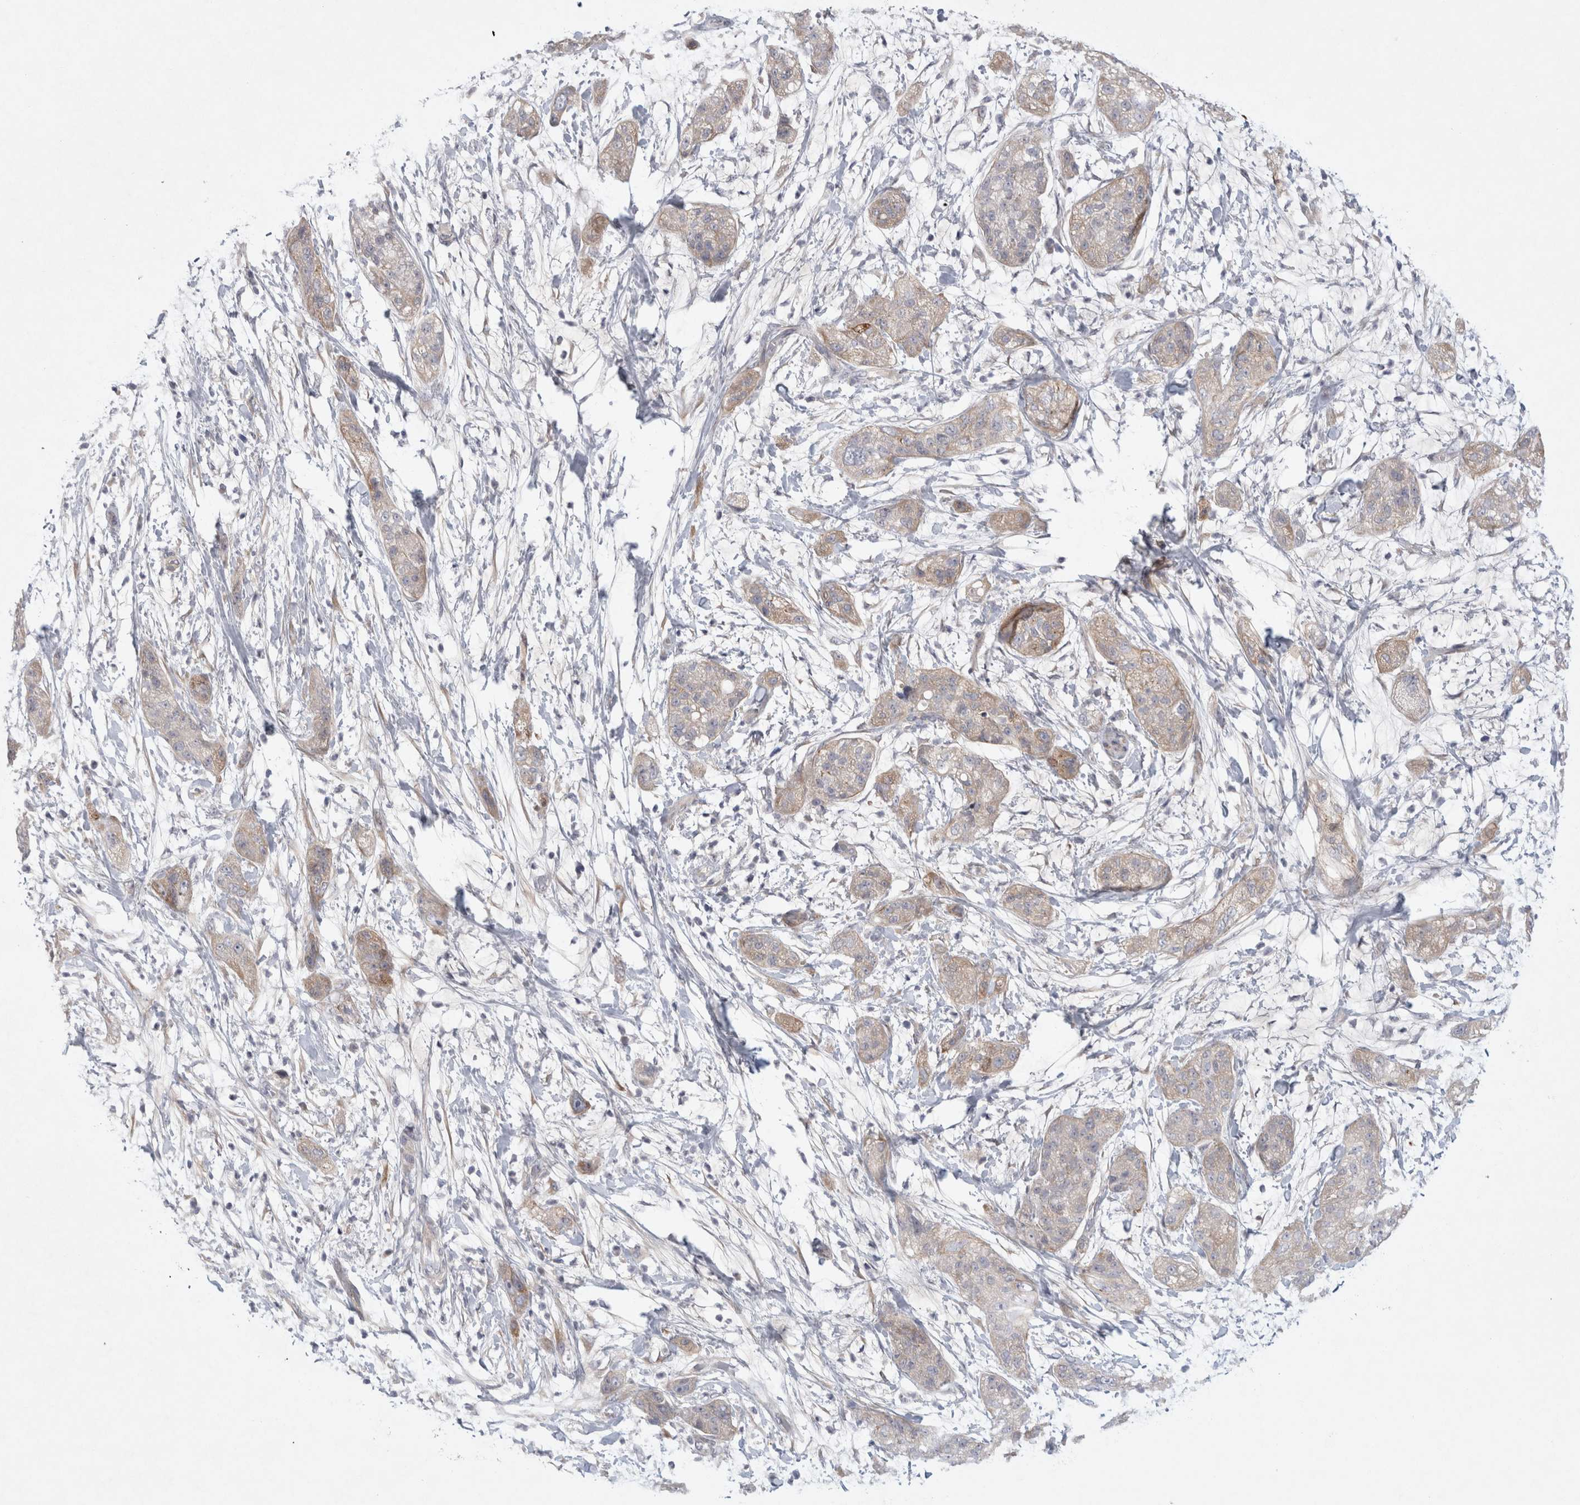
{"staining": {"intensity": "weak", "quantity": "25%-75%", "location": "cytoplasmic/membranous"}, "tissue": "pancreatic cancer", "cell_type": "Tumor cells", "image_type": "cancer", "snomed": [{"axis": "morphology", "description": "Adenocarcinoma, NOS"}, {"axis": "topography", "description": "Pancreas"}], "caption": "Pancreatic cancer (adenocarcinoma) tissue shows weak cytoplasmic/membranous staining in approximately 25%-75% of tumor cells", "gene": "BZW2", "patient": {"sex": "female", "age": 78}}